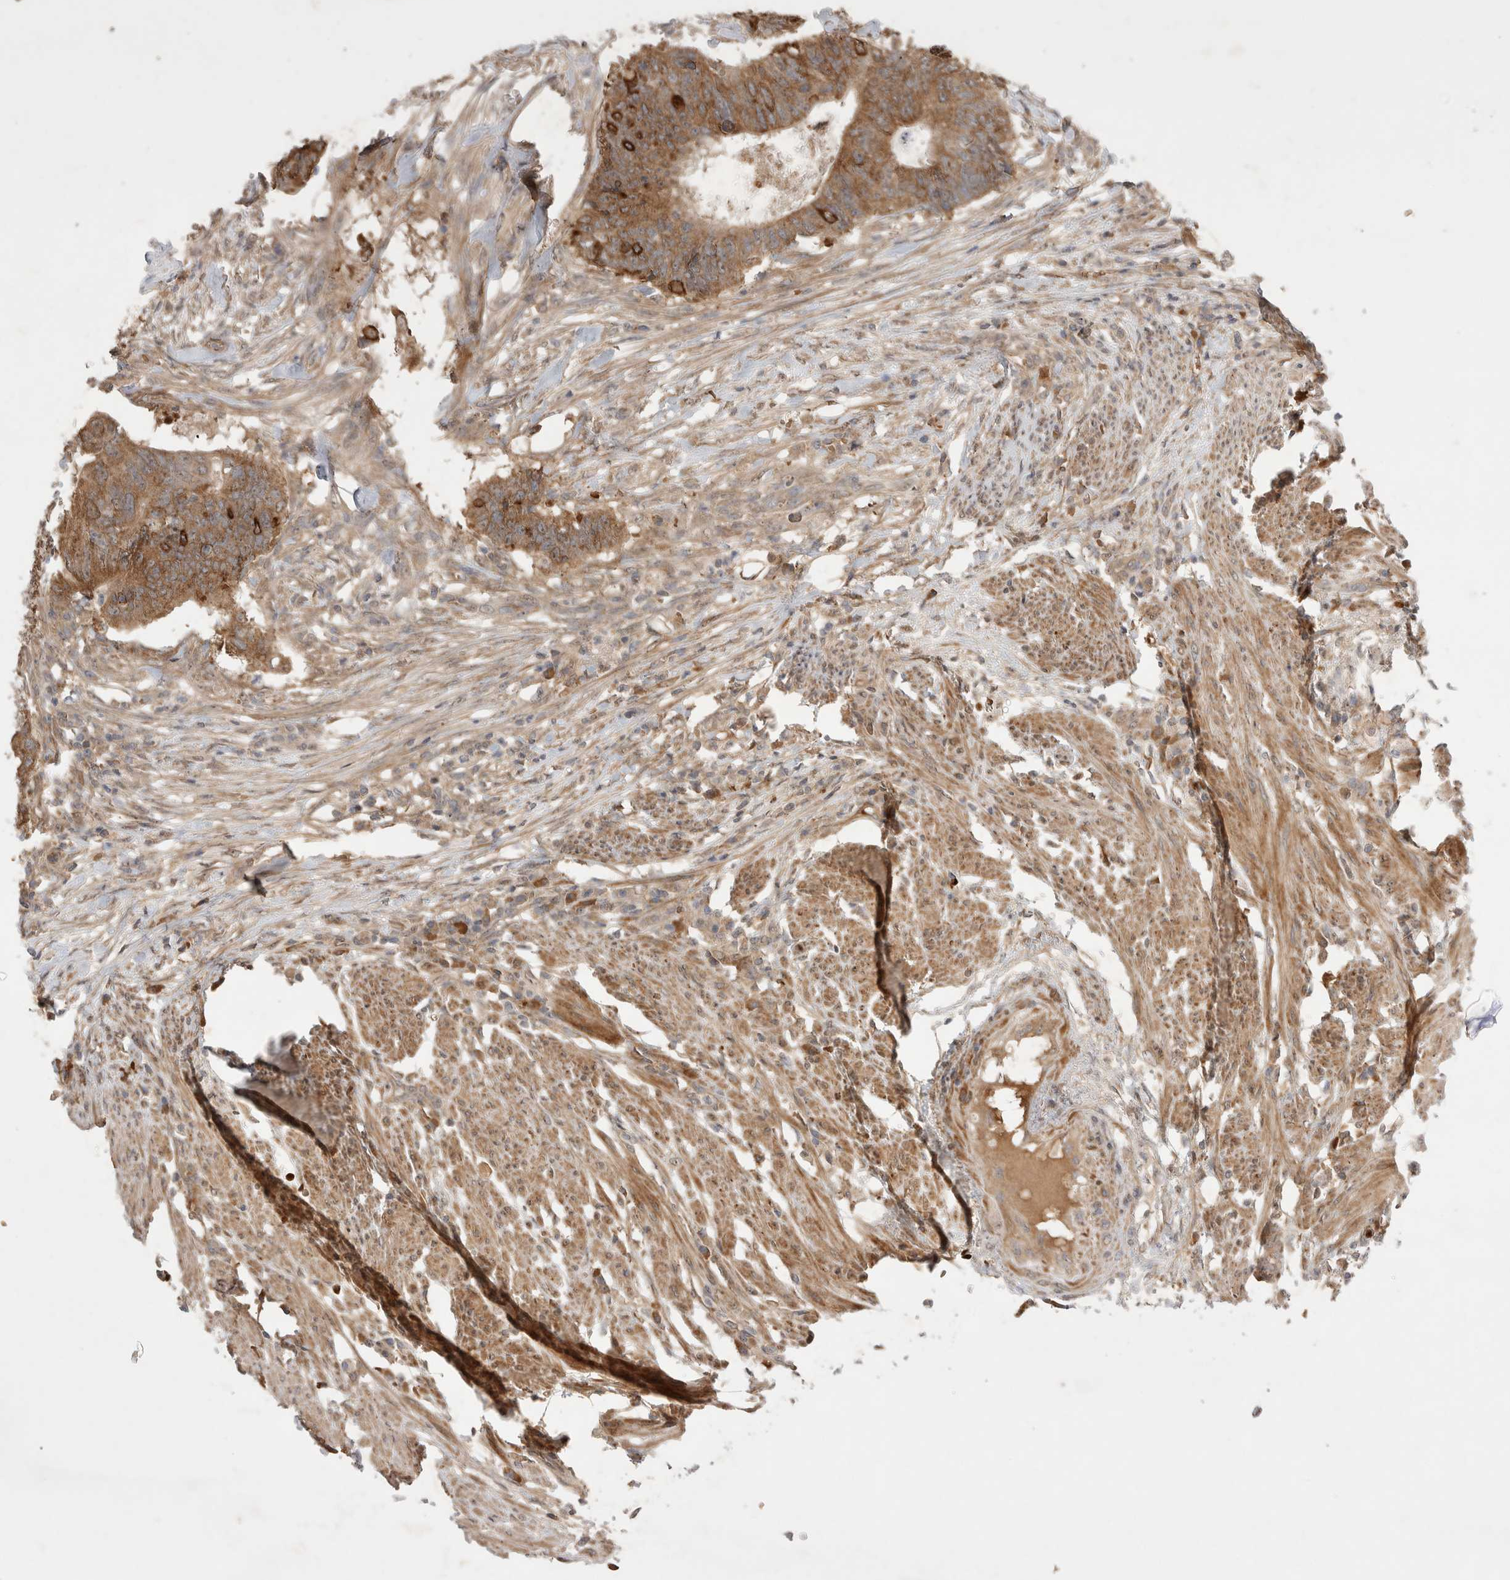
{"staining": {"intensity": "moderate", "quantity": ">75%", "location": "cytoplasmic/membranous"}, "tissue": "colorectal cancer", "cell_type": "Tumor cells", "image_type": "cancer", "snomed": [{"axis": "morphology", "description": "Adenocarcinoma, NOS"}, {"axis": "topography", "description": "Colon"}], "caption": "There is medium levels of moderate cytoplasmic/membranous positivity in tumor cells of colorectal adenocarcinoma, as demonstrated by immunohistochemical staining (brown color).", "gene": "FAM221A", "patient": {"sex": "male", "age": 56}}